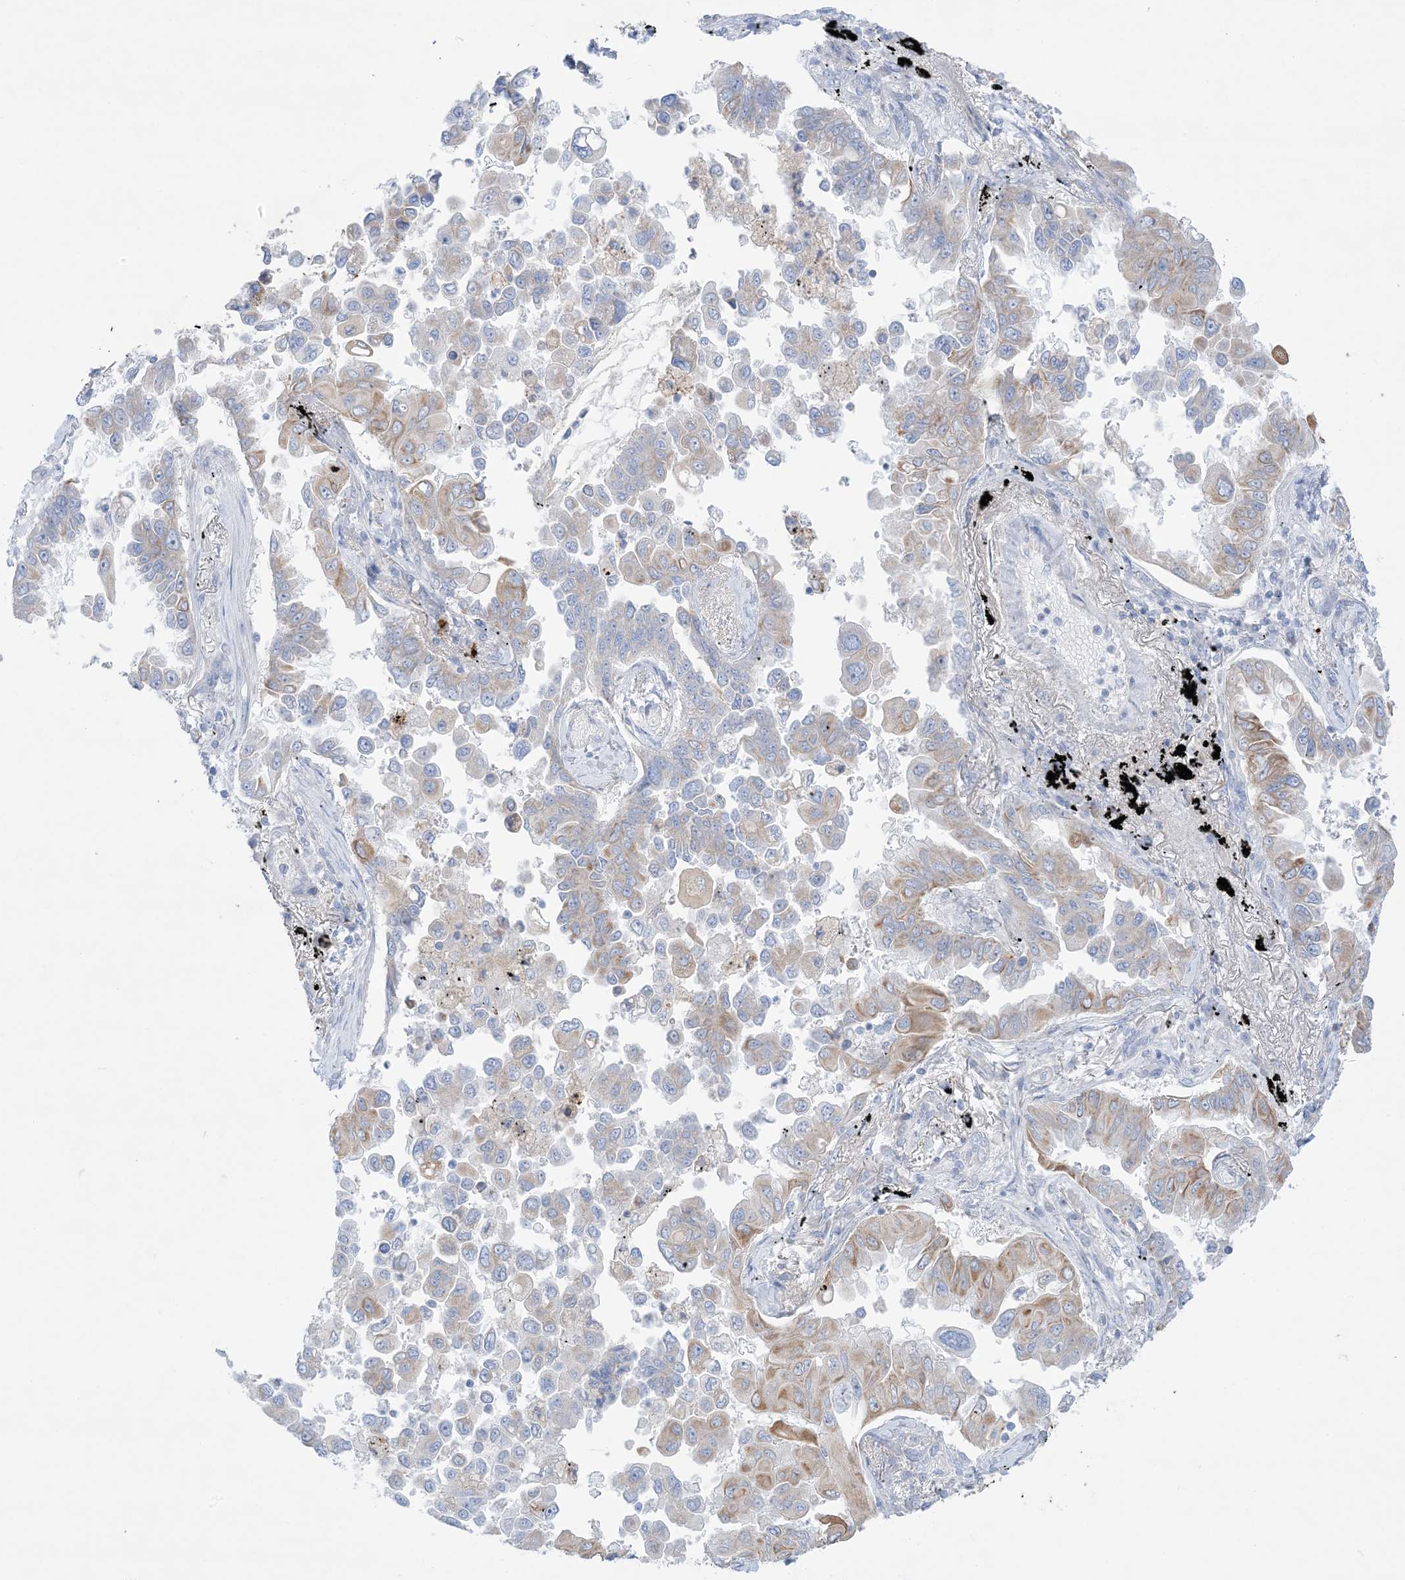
{"staining": {"intensity": "moderate", "quantity": "25%-75%", "location": "cytoplasmic/membranous"}, "tissue": "lung cancer", "cell_type": "Tumor cells", "image_type": "cancer", "snomed": [{"axis": "morphology", "description": "Adenocarcinoma, NOS"}, {"axis": "topography", "description": "Lung"}], "caption": "Immunohistochemistry of human adenocarcinoma (lung) shows medium levels of moderate cytoplasmic/membranous staining in about 25%-75% of tumor cells.", "gene": "ATP11C", "patient": {"sex": "female", "age": 67}}